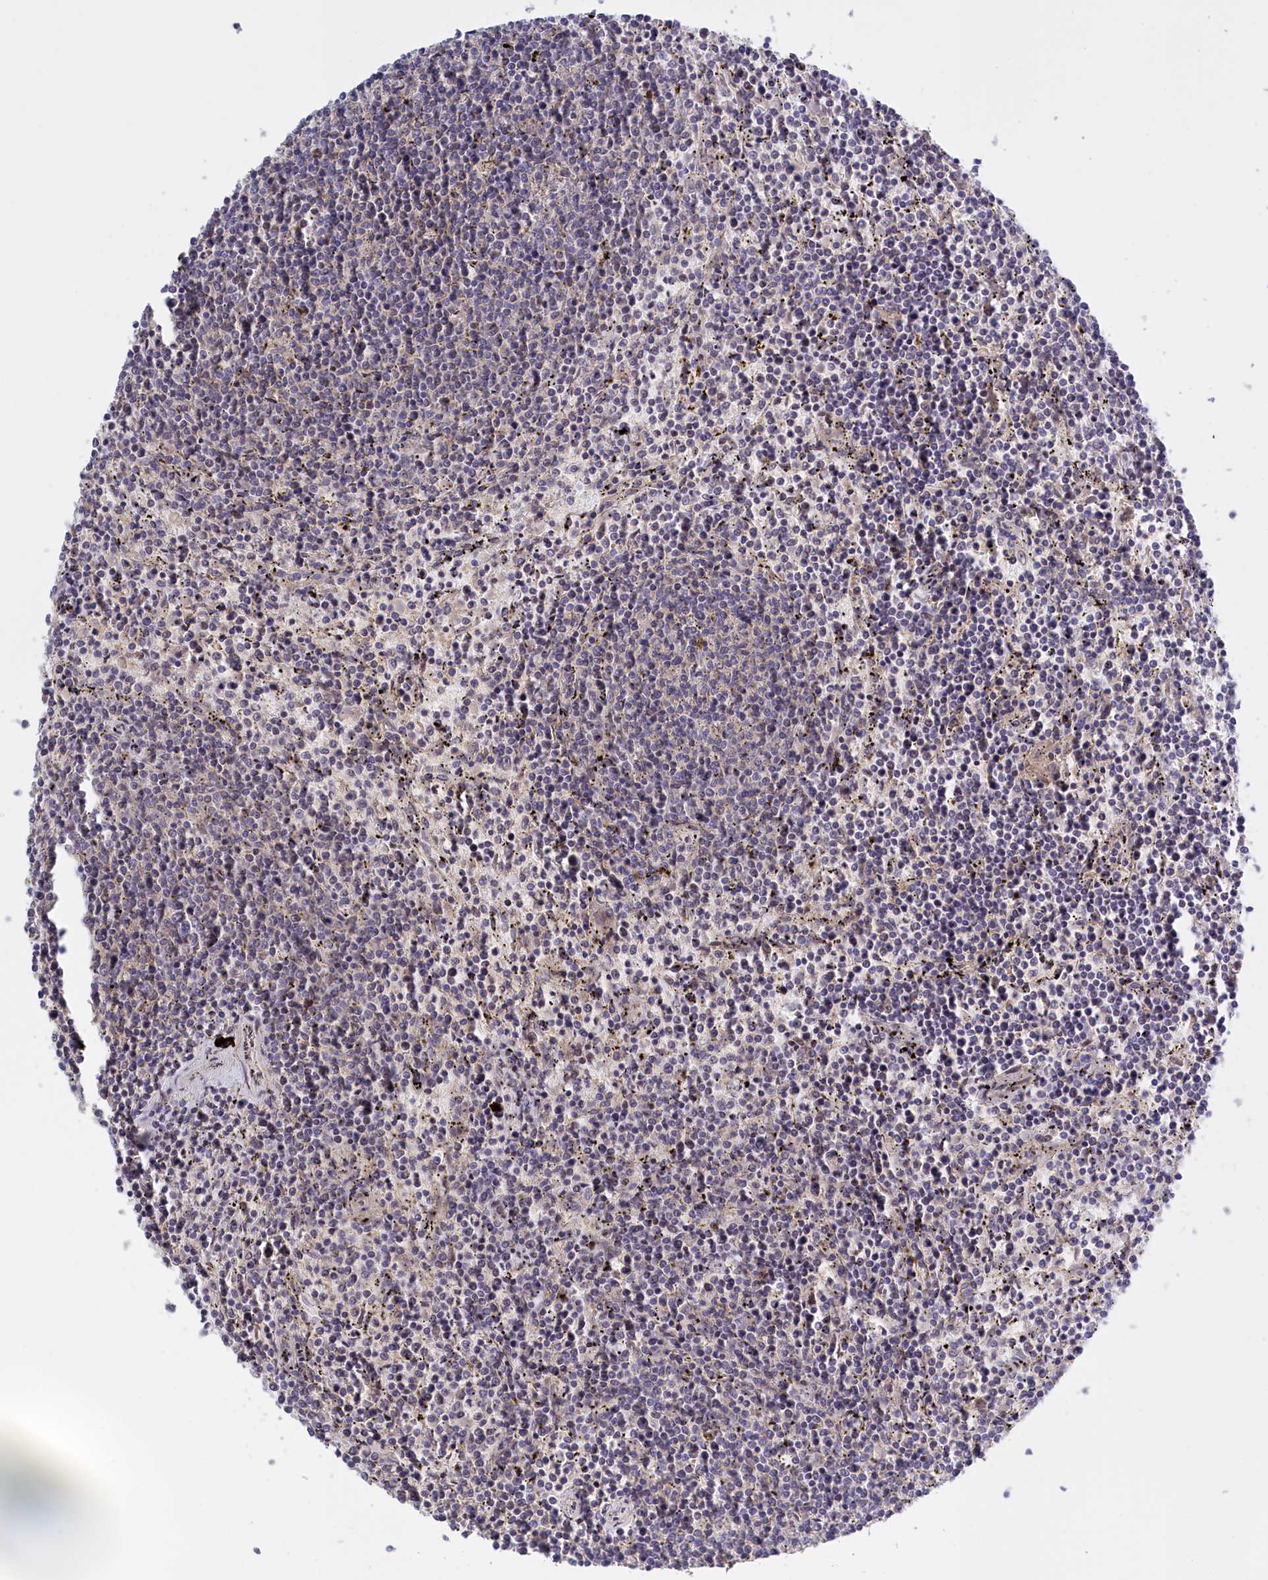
{"staining": {"intensity": "negative", "quantity": "none", "location": "none"}, "tissue": "lymphoma", "cell_type": "Tumor cells", "image_type": "cancer", "snomed": [{"axis": "morphology", "description": "Malignant lymphoma, non-Hodgkin's type, Low grade"}, {"axis": "topography", "description": "Spleen"}], "caption": "There is no significant staining in tumor cells of malignant lymphoma, non-Hodgkin's type (low-grade). Brightfield microscopy of immunohistochemistry (IHC) stained with DAB (brown) and hematoxylin (blue), captured at high magnification.", "gene": "RRAD", "patient": {"sex": "female", "age": 50}}